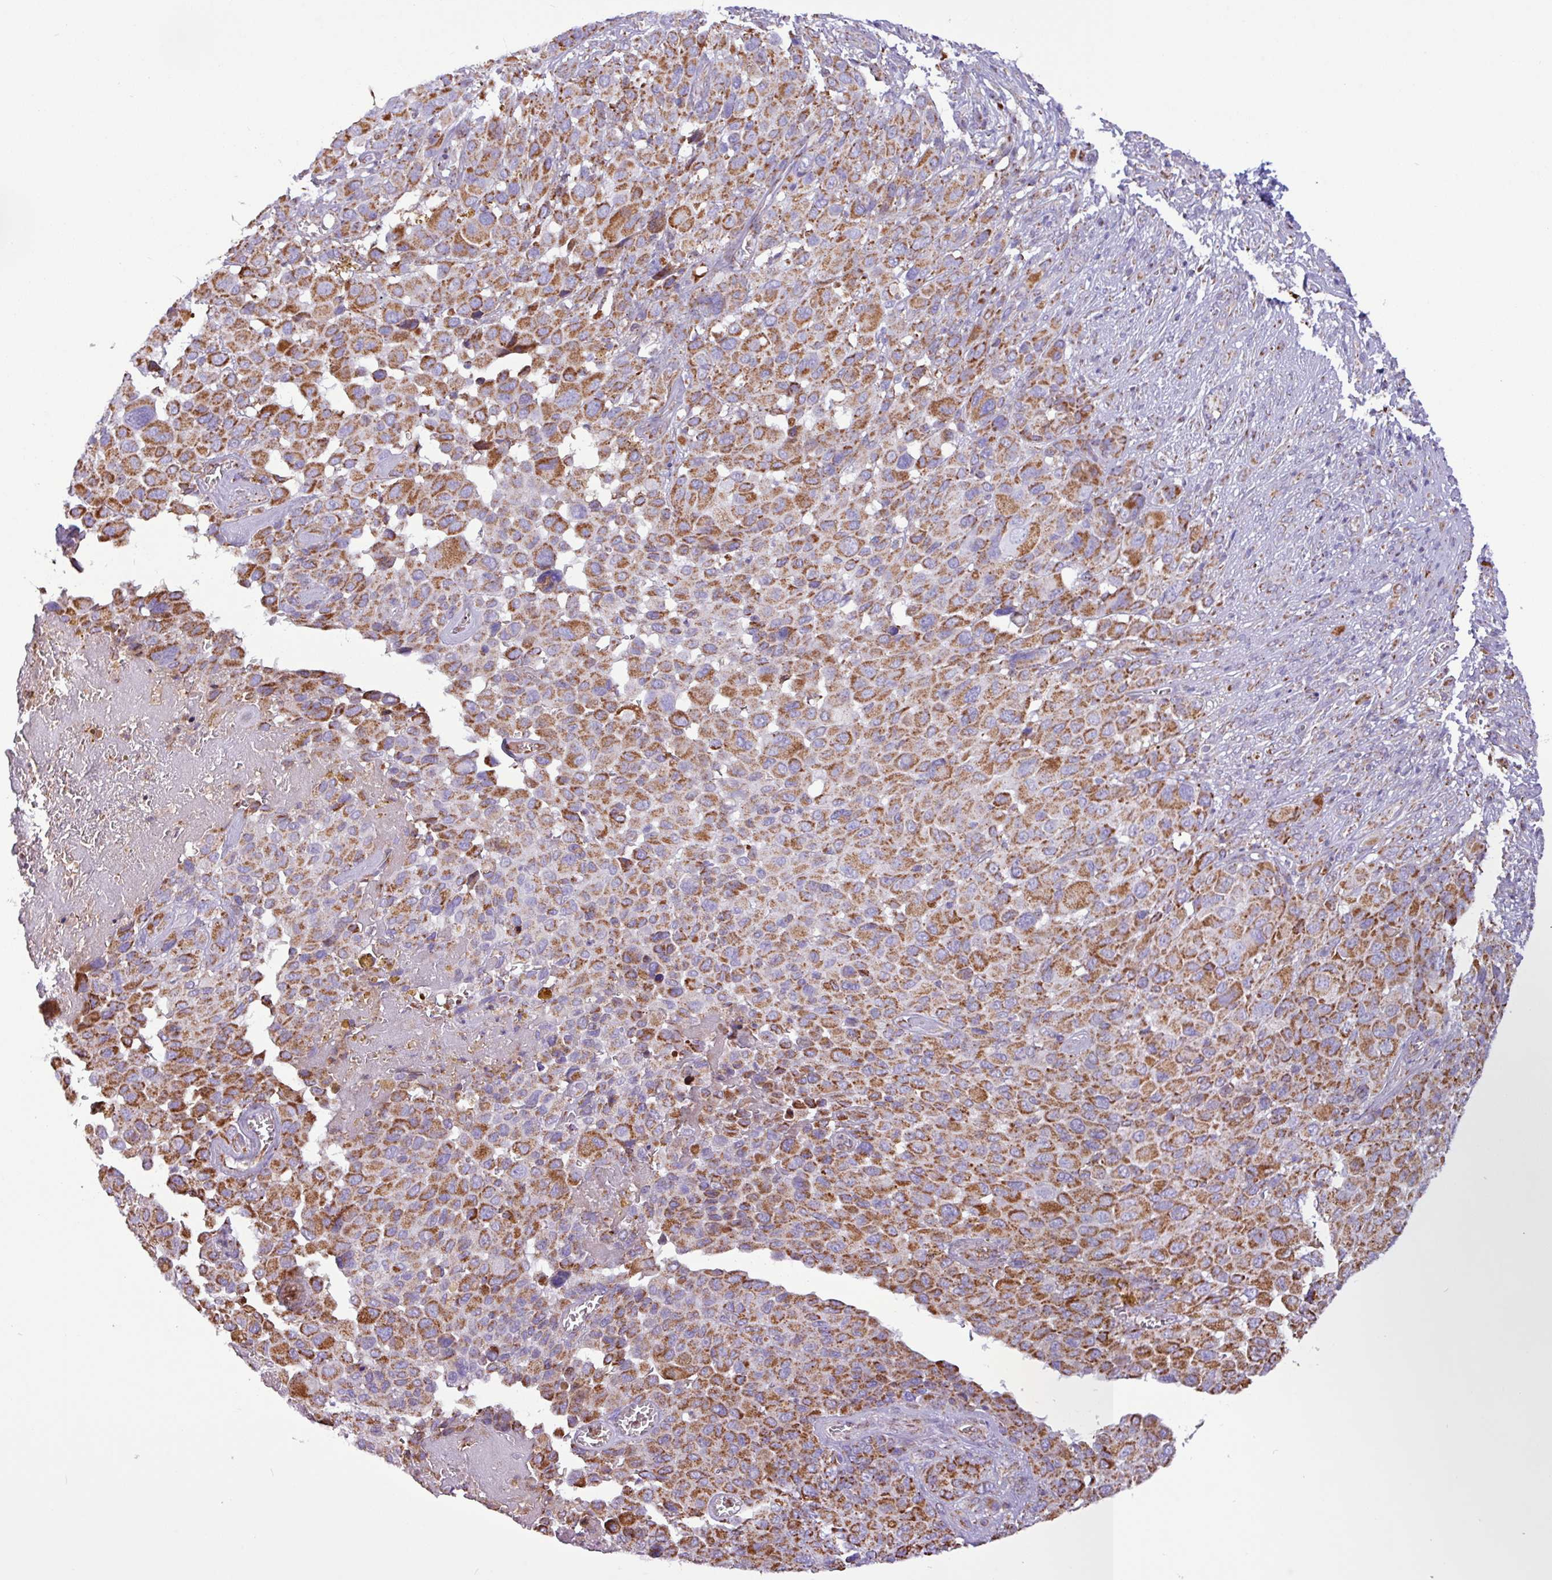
{"staining": {"intensity": "moderate", "quantity": ">75%", "location": "cytoplasmic/membranous"}, "tissue": "melanoma", "cell_type": "Tumor cells", "image_type": "cancer", "snomed": [{"axis": "morphology", "description": "Malignant melanoma, NOS"}, {"axis": "topography", "description": "Skin of trunk"}], "caption": "Tumor cells exhibit moderate cytoplasmic/membranous expression in approximately >75% of cells in malignant melanoma.", "gene": "RTL3", "patient": {"sex": "male", "age": 71}}